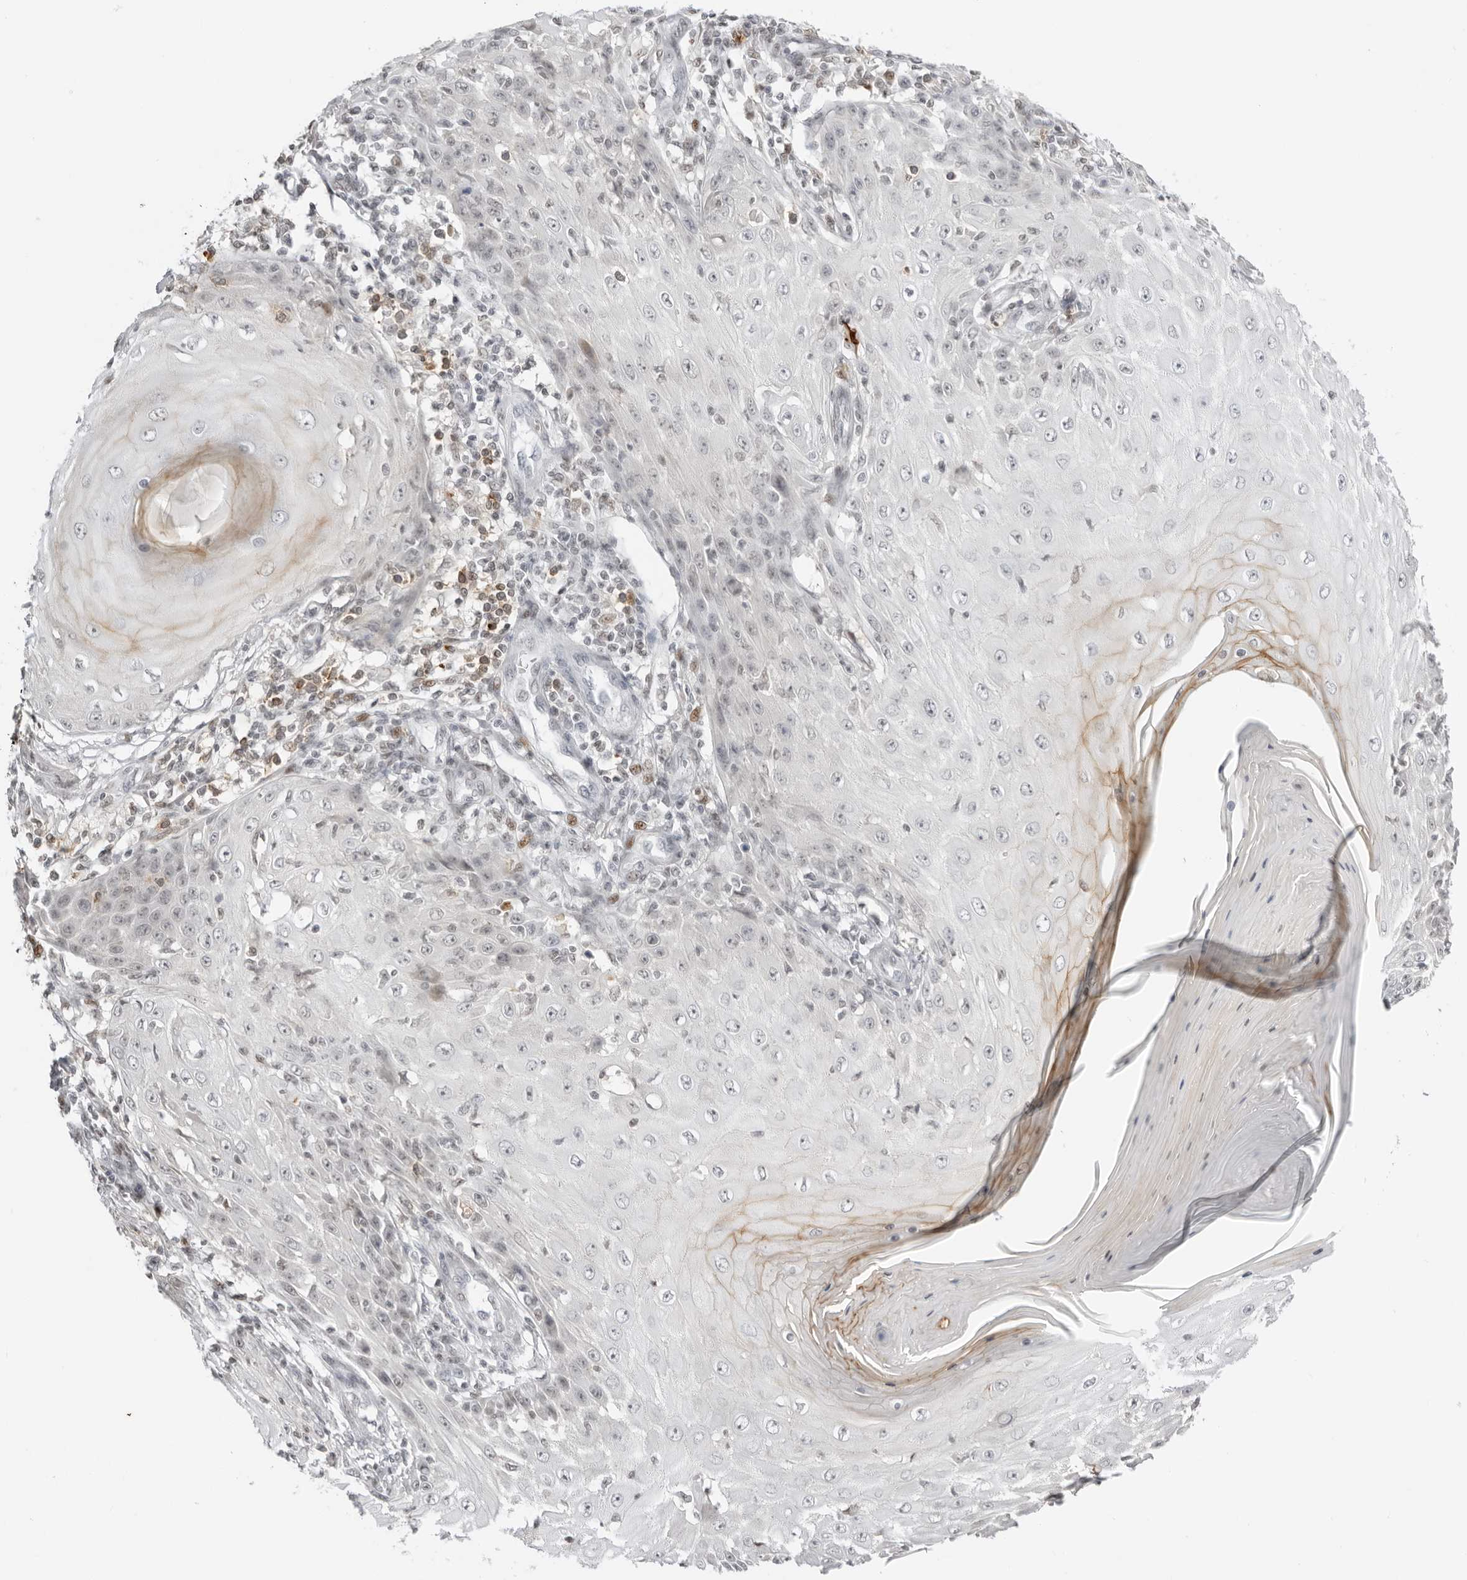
{"staining": {"intensity": "negative", "quantity": "none", "location": "none"}, "tissue": "skin cancer", "cell_type": "Tumor cells", "image_type": "cancer", "snomed": [{"axis": "morphology", "description": "Squamous cell carcinoma, NOS"}, {"axis": "topography", "description": "Skin"}], "caption": "DAB immunohistochemical staining of skin squamous cell carcinoma demonstrates no significant positivity in tumor cells. (DAB (3,3'-diaminobenzidine) immunohistochemistry visualized using brightfield microscopy, high magnification).", "gene": "RNF146", "patient": {"sex": "female", "age": 73}}